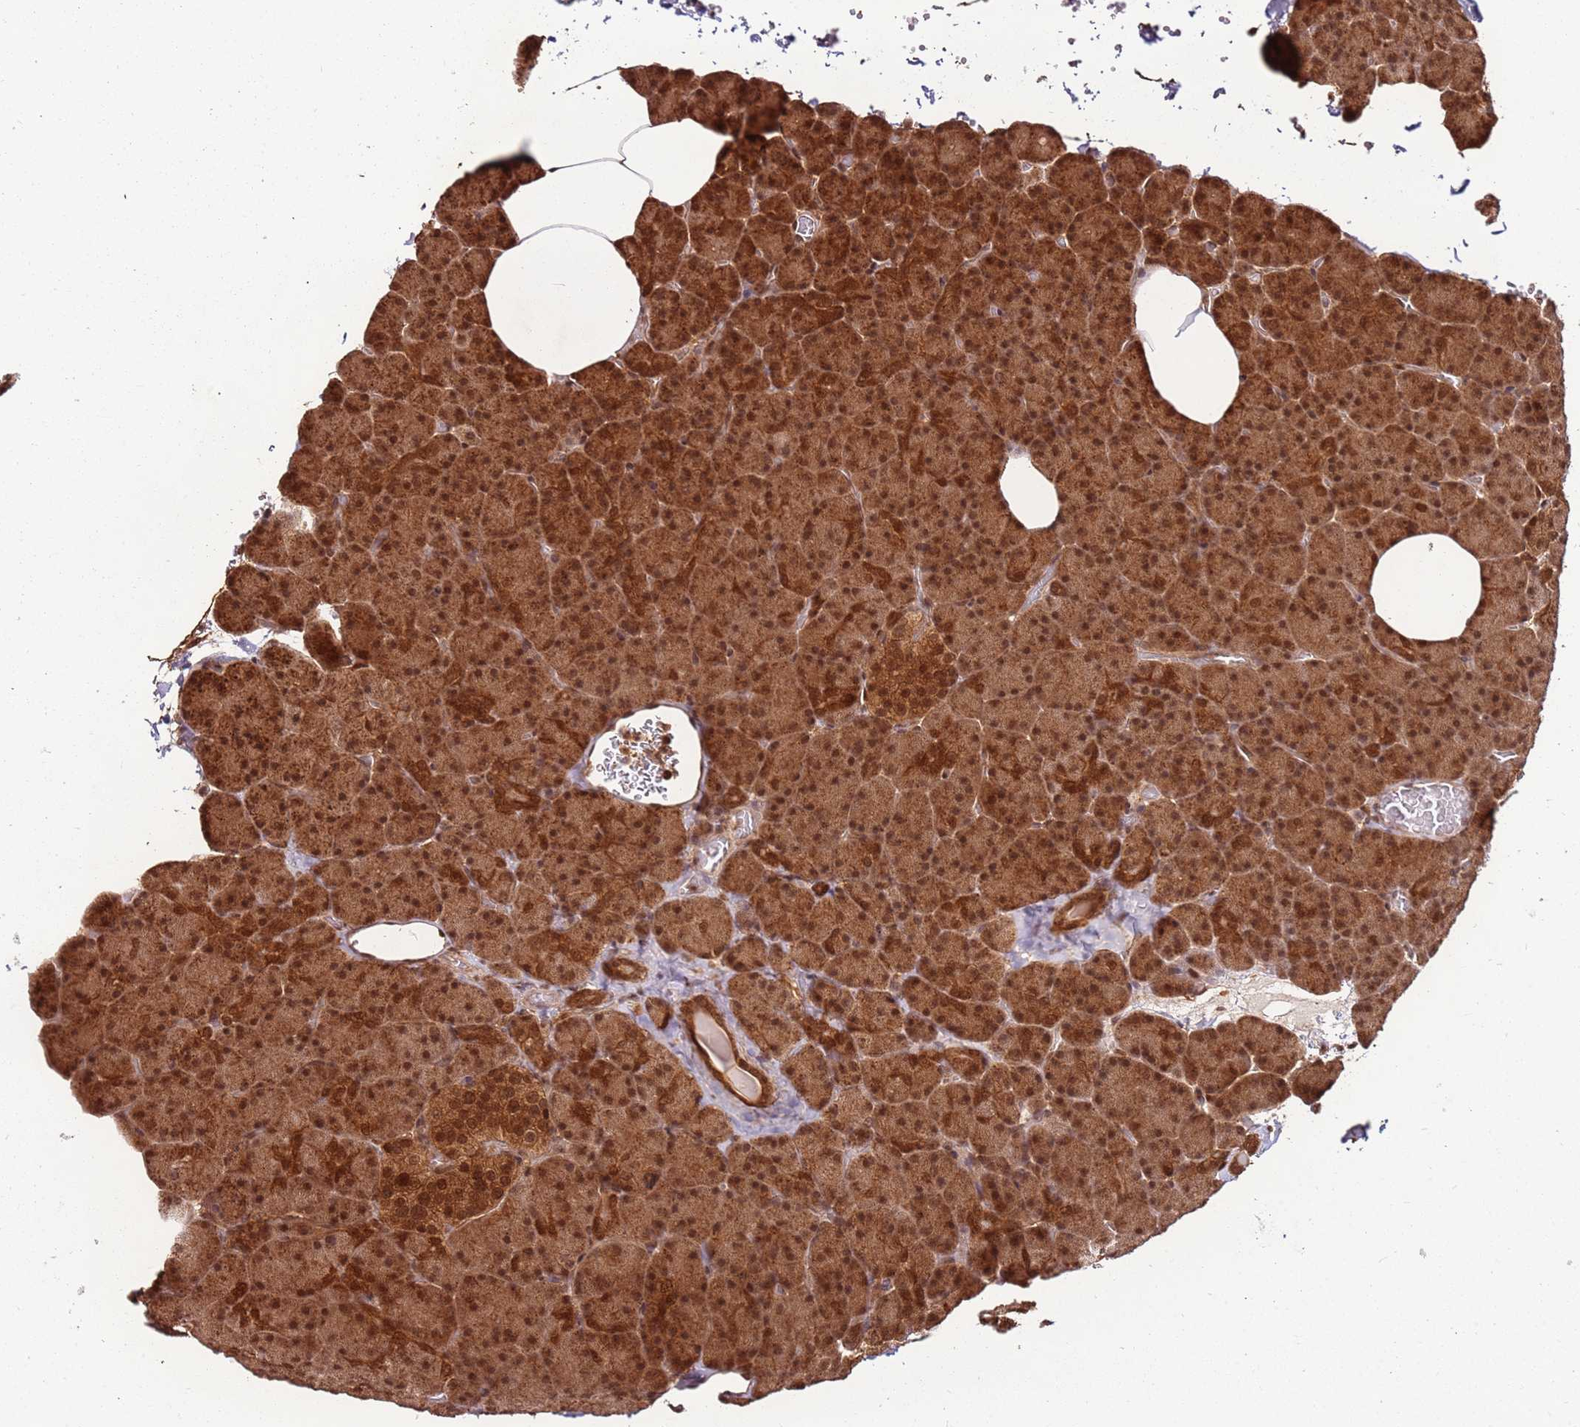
{"staining": {"intensity": "strong", "quantity": ">75%", "location": "cytoplasmic/membranous,nuclear"}, "tissue": "pancreas", "cell_type": "Exocrine glandular cells", "image_type": "normal", "snomed": [{"axis": "morphology", "description": "Normal tissue, NOS"}, {"axis": "morphology", "description": "Carcinoid, malignant, NOS"}, {"axis": "topography", "description": "Pancreas"}], "caption": "Immunohistochemical staining of benign human pancreas reveals strong cytoplasmic/membranous,nuclear protein expression in approximately >75% of exocrine glandular cells.", "gene": "PGLS", "patient": {"sex": "female", "age": 35}}